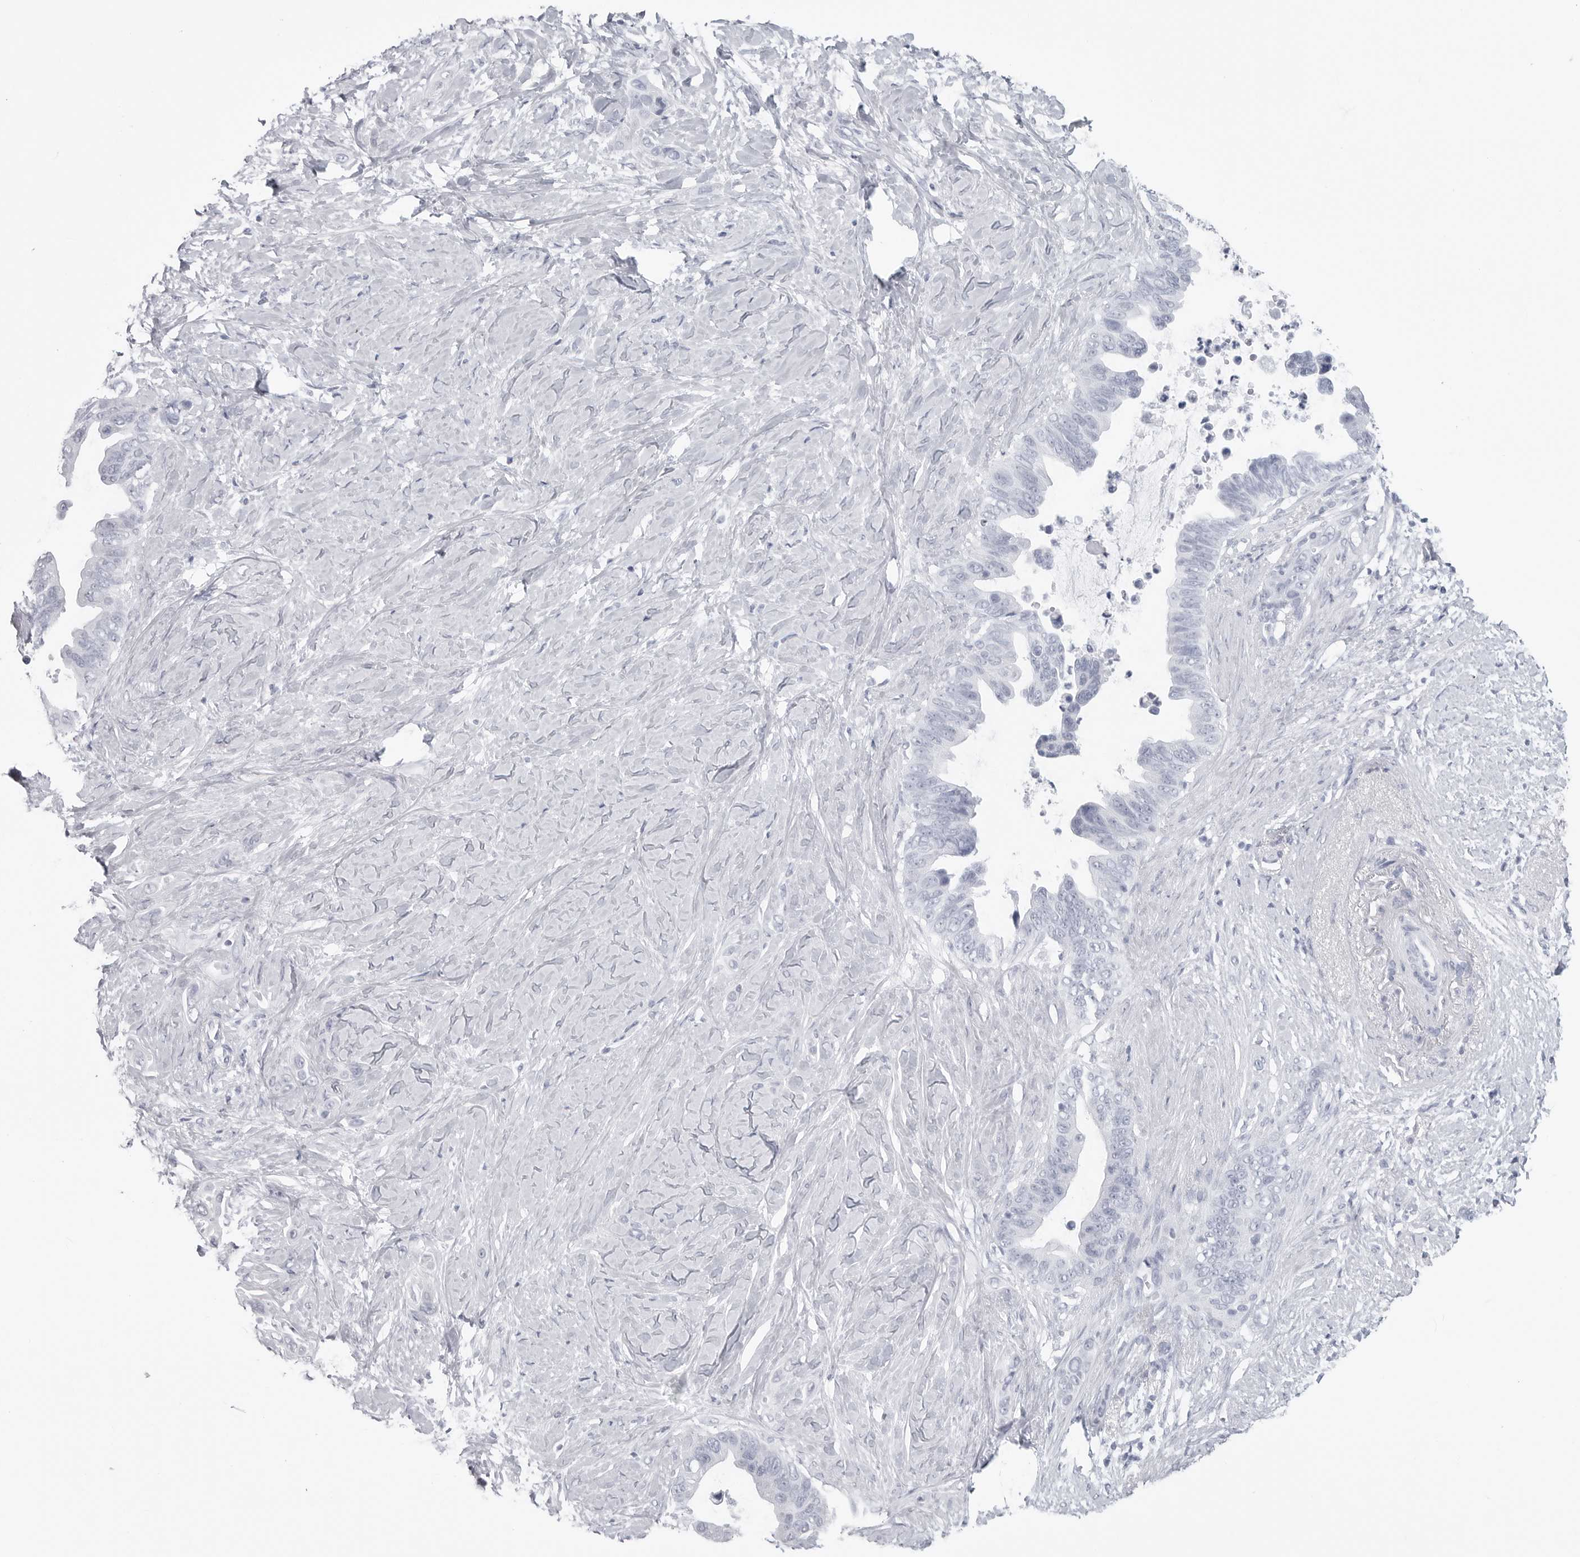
{"staining": {"intensity": "negative", "quantity": "none", "location": "none"}, "tissue": "pancreatic cancer", "cell_type": "Tumor cells", "image_type": "cancer", "snomed": [{"axis": "morphology", "description": "Adenocarcinoma, NOS"}, {"axis": "topography", "description": "Pancreas"}], "caption": "Immunohistochemical staining of human pancreatic cancer (adenocarcinoma) exhibits no significant expression in tumor cells. (Immunohistochemistry (ihc), brightfield microscopy, high magnification).", "gene": "CSH1", "patient": {"sex": "female", "age": 72}}